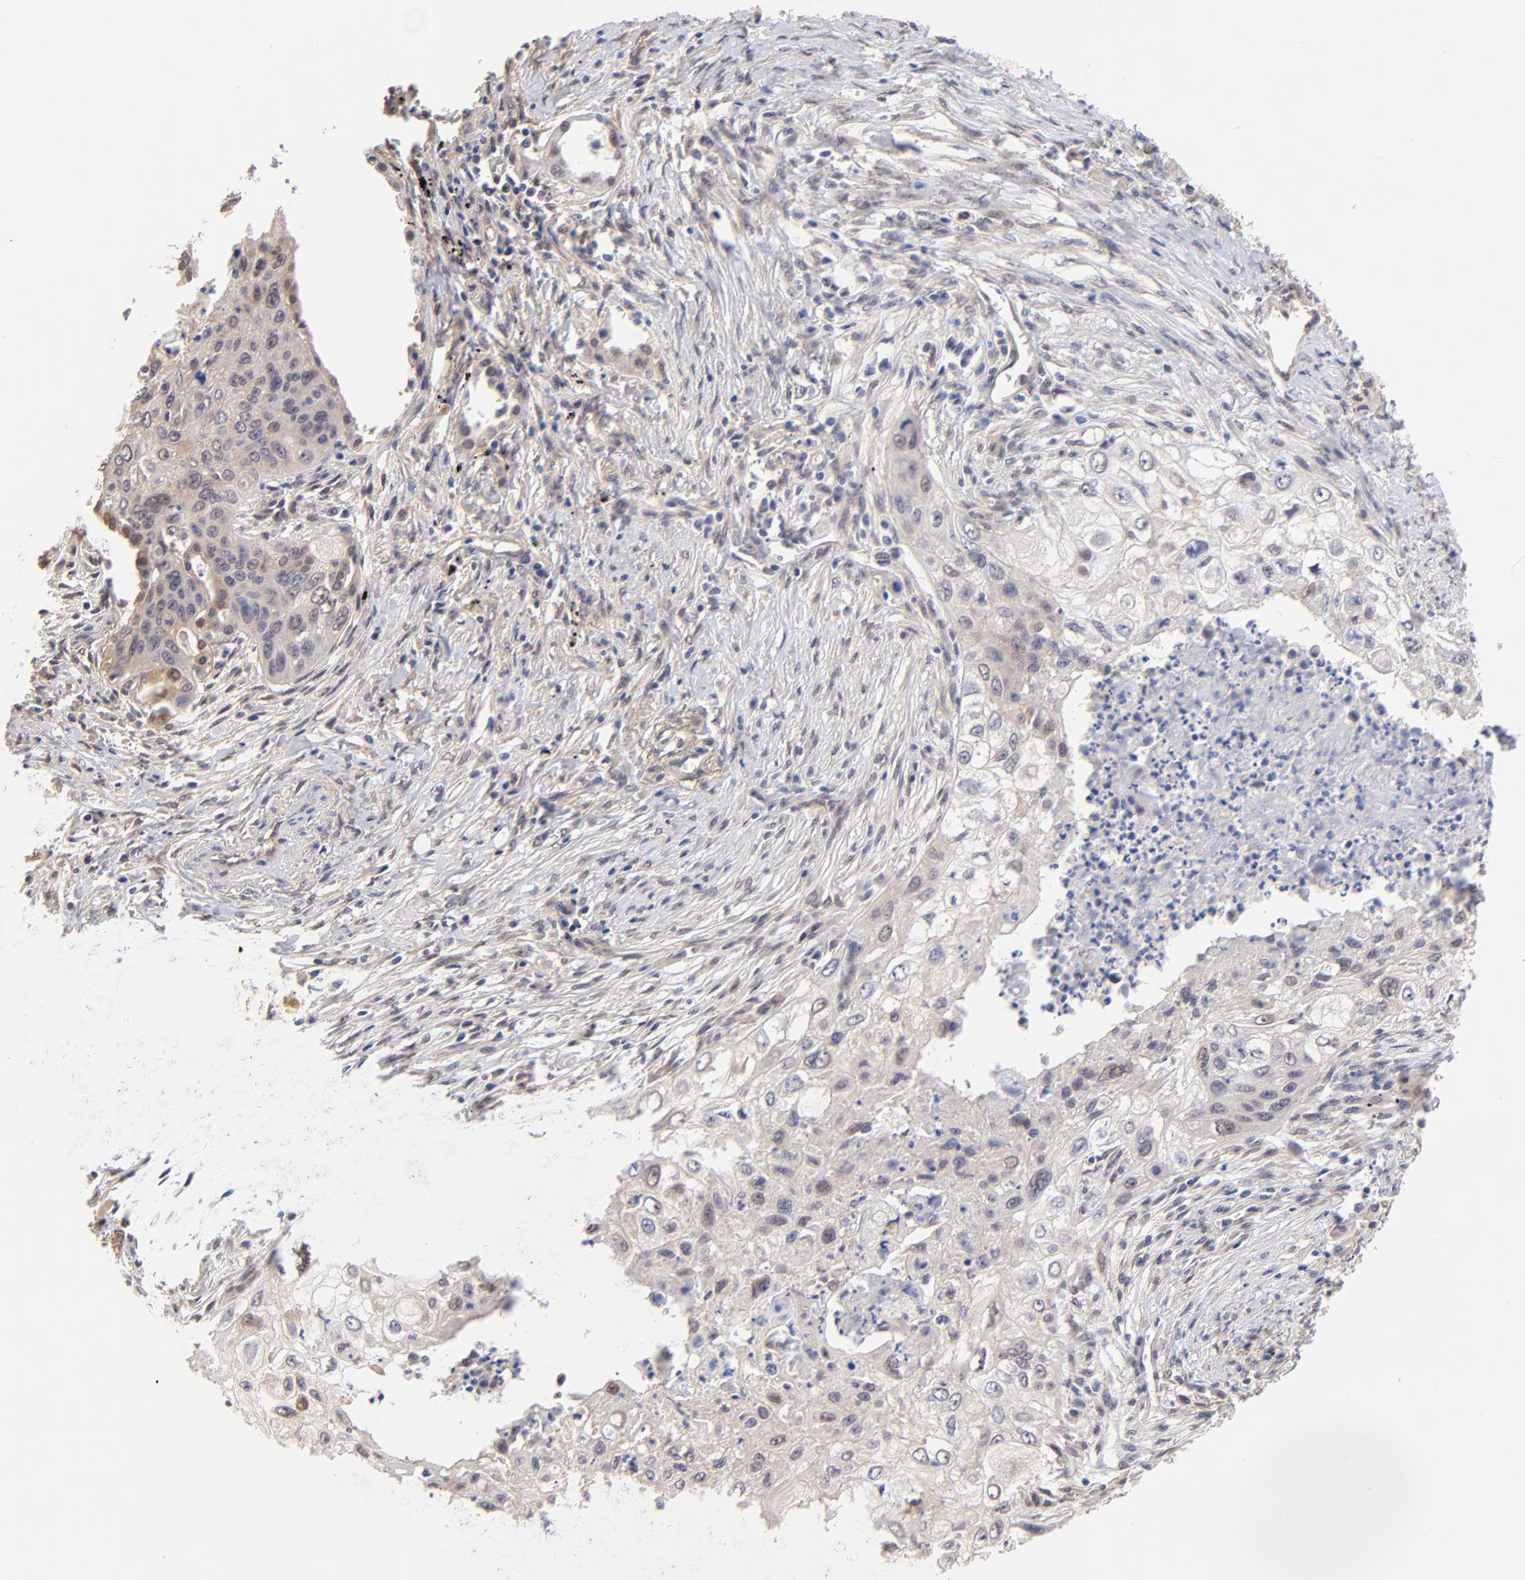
{"staining": {"intensity": "weak", "quantity": "<25%", "location": "cytoplasmic/membranous,nuclear"}, "tissue": "lung cancer", "cell_type": "Tumor cells", "image_type": "cancer", "snomed": [{"axis": "morphology", "description": "Squamous cell carcinoma, NOS"}, {"axis": "topography", "description": "Lung"}], "caption": "Human lung squamous cell carcinoma stained for a protein using immunohistochemistry (IHC) demonstrates no staining in tumor cells.", "gene": "TXNL1", "patient": {"sex": "male", "age": 71}}